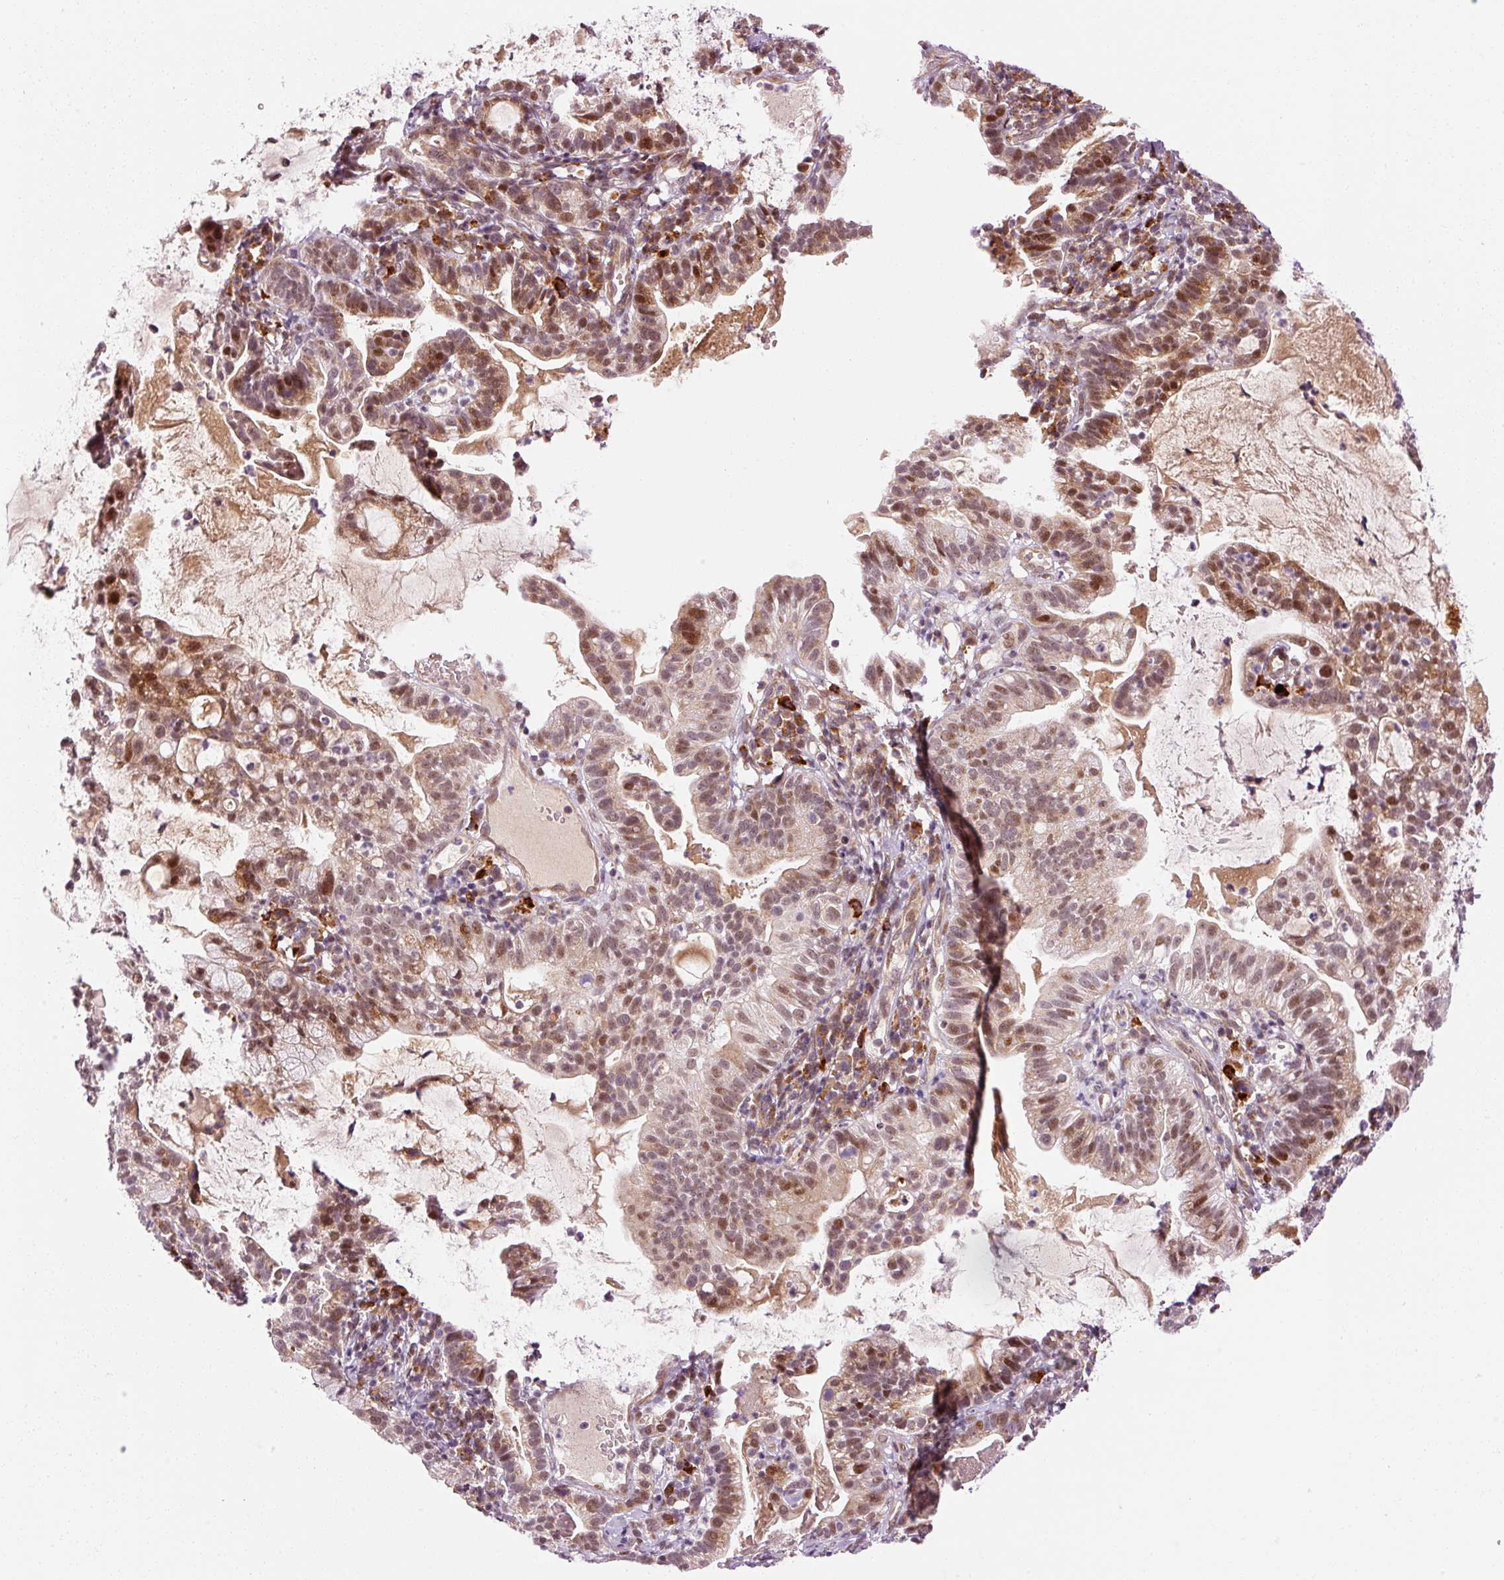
{"staining": {"intensity": "moderate", "quantity": ">75%", "location": "cytoplasmic/membranous,nuclear"}, "tissue": "cervical cancer", "cell_type": "Tumor cells", "image_type": "cancer", "snomed": [{"axis": "morphology", "description": "Adenocarcinoma, NOS"}, {"axis": "topography", "description": "Cervix"}], "caption": "About >75% of tumor cells in human adenocarcinoma (cervical) show moderate cytoplasmic/membranous and nuclear protein positivity as visualized by brown immunohistochemical staining.", "gene": "ANKRD20A1", "patient": {"sex": "female", "age": 41}}